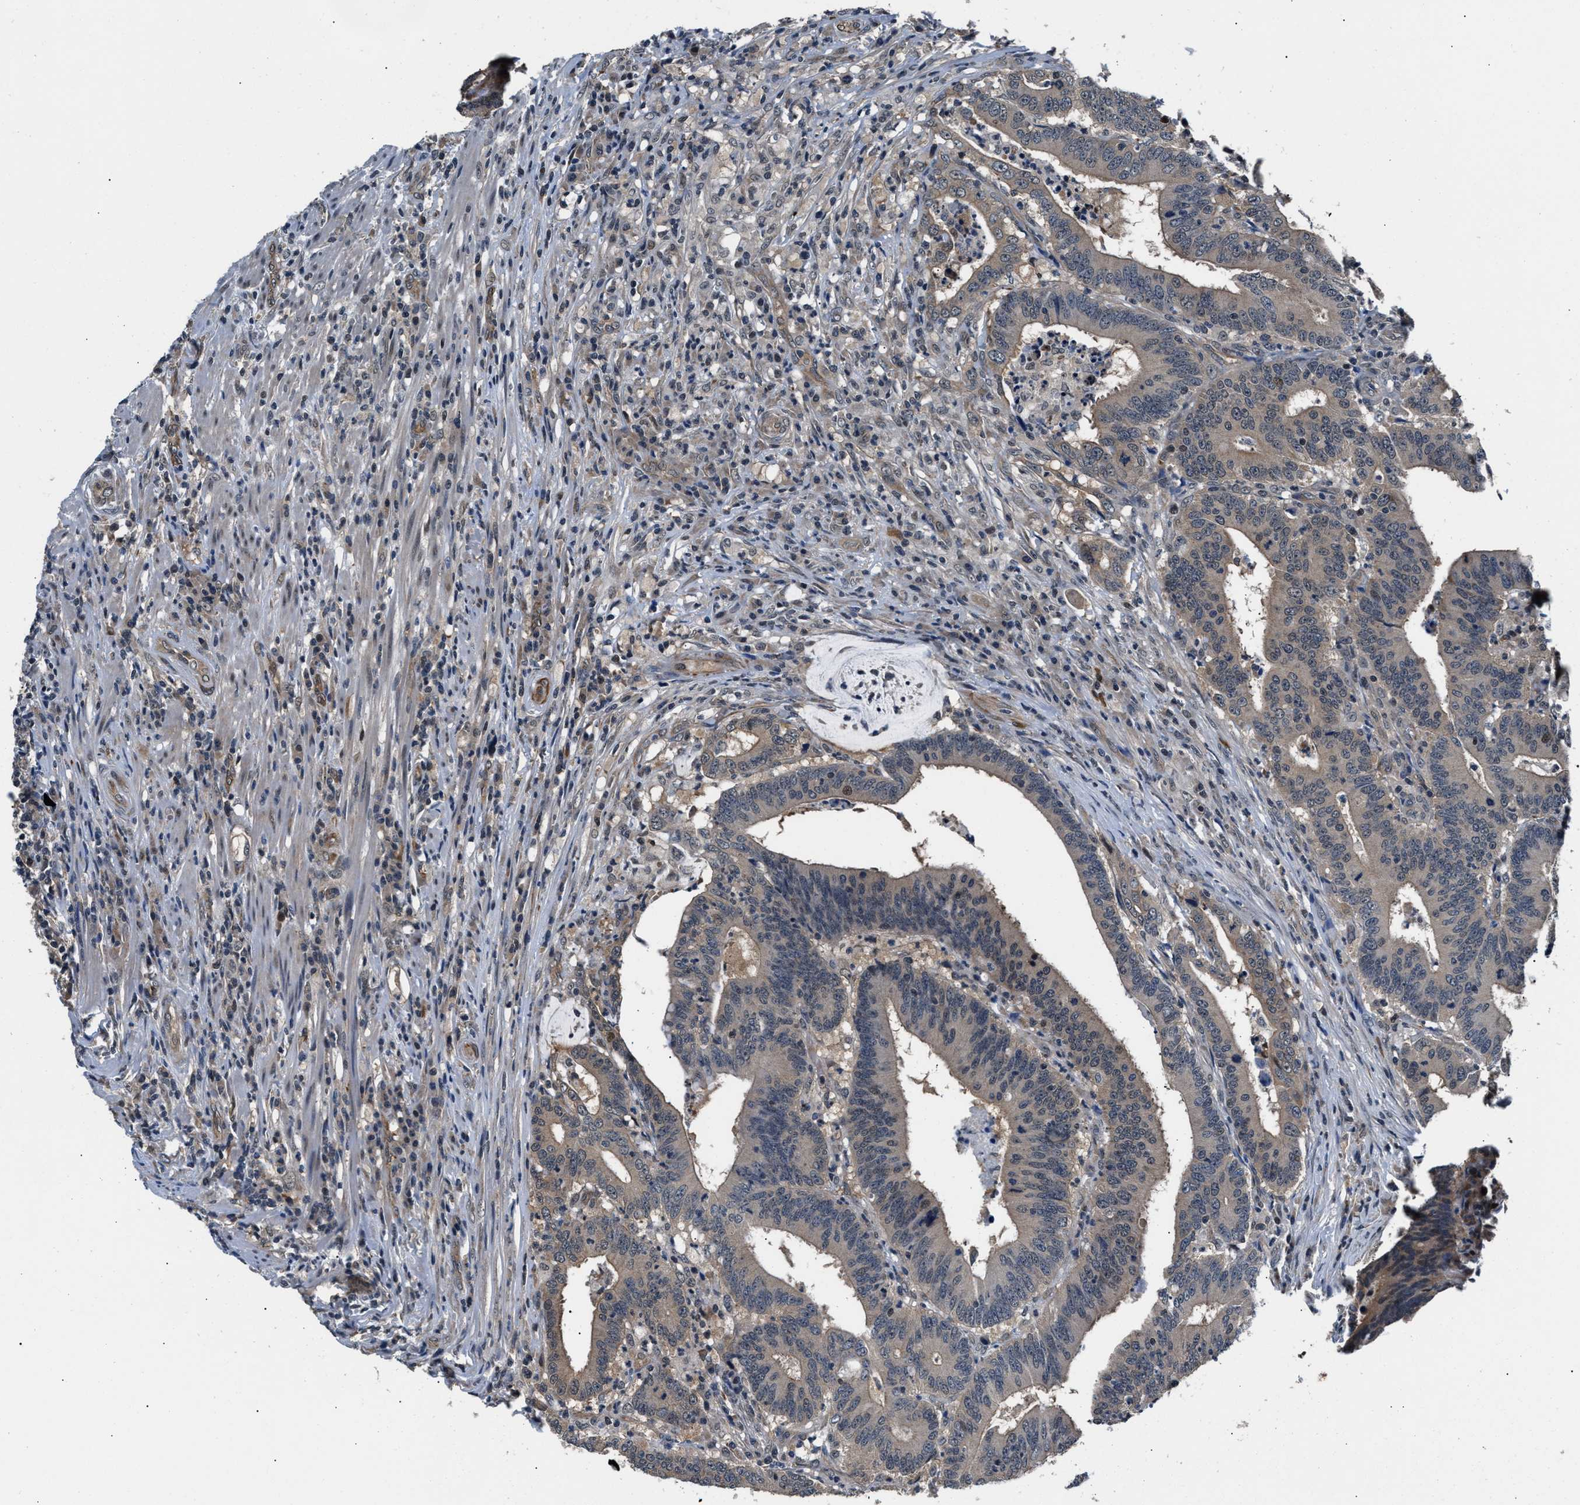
{"staining": {"intensity": "weak", "quantity": "25%-75%", "location": "cytoplasmic/membranous"}, "tissue": "colorectal cancer", "cell_type": "Tumor cells", "image_type": "cancer", "snomed": [{"axis": "morphology", "description": "Adenocarcinoma, NOS"}, {"axis": "topography", "description": "Colon"}], "caption": "Protein expression analysis of adenocarcinoma (colorectal) exhibits weak cytoplasmic/membranous staining in about 25%-75% of tumor cells.", "gene": "RBM33", "patient": {"sex": "female", "age": 66}}